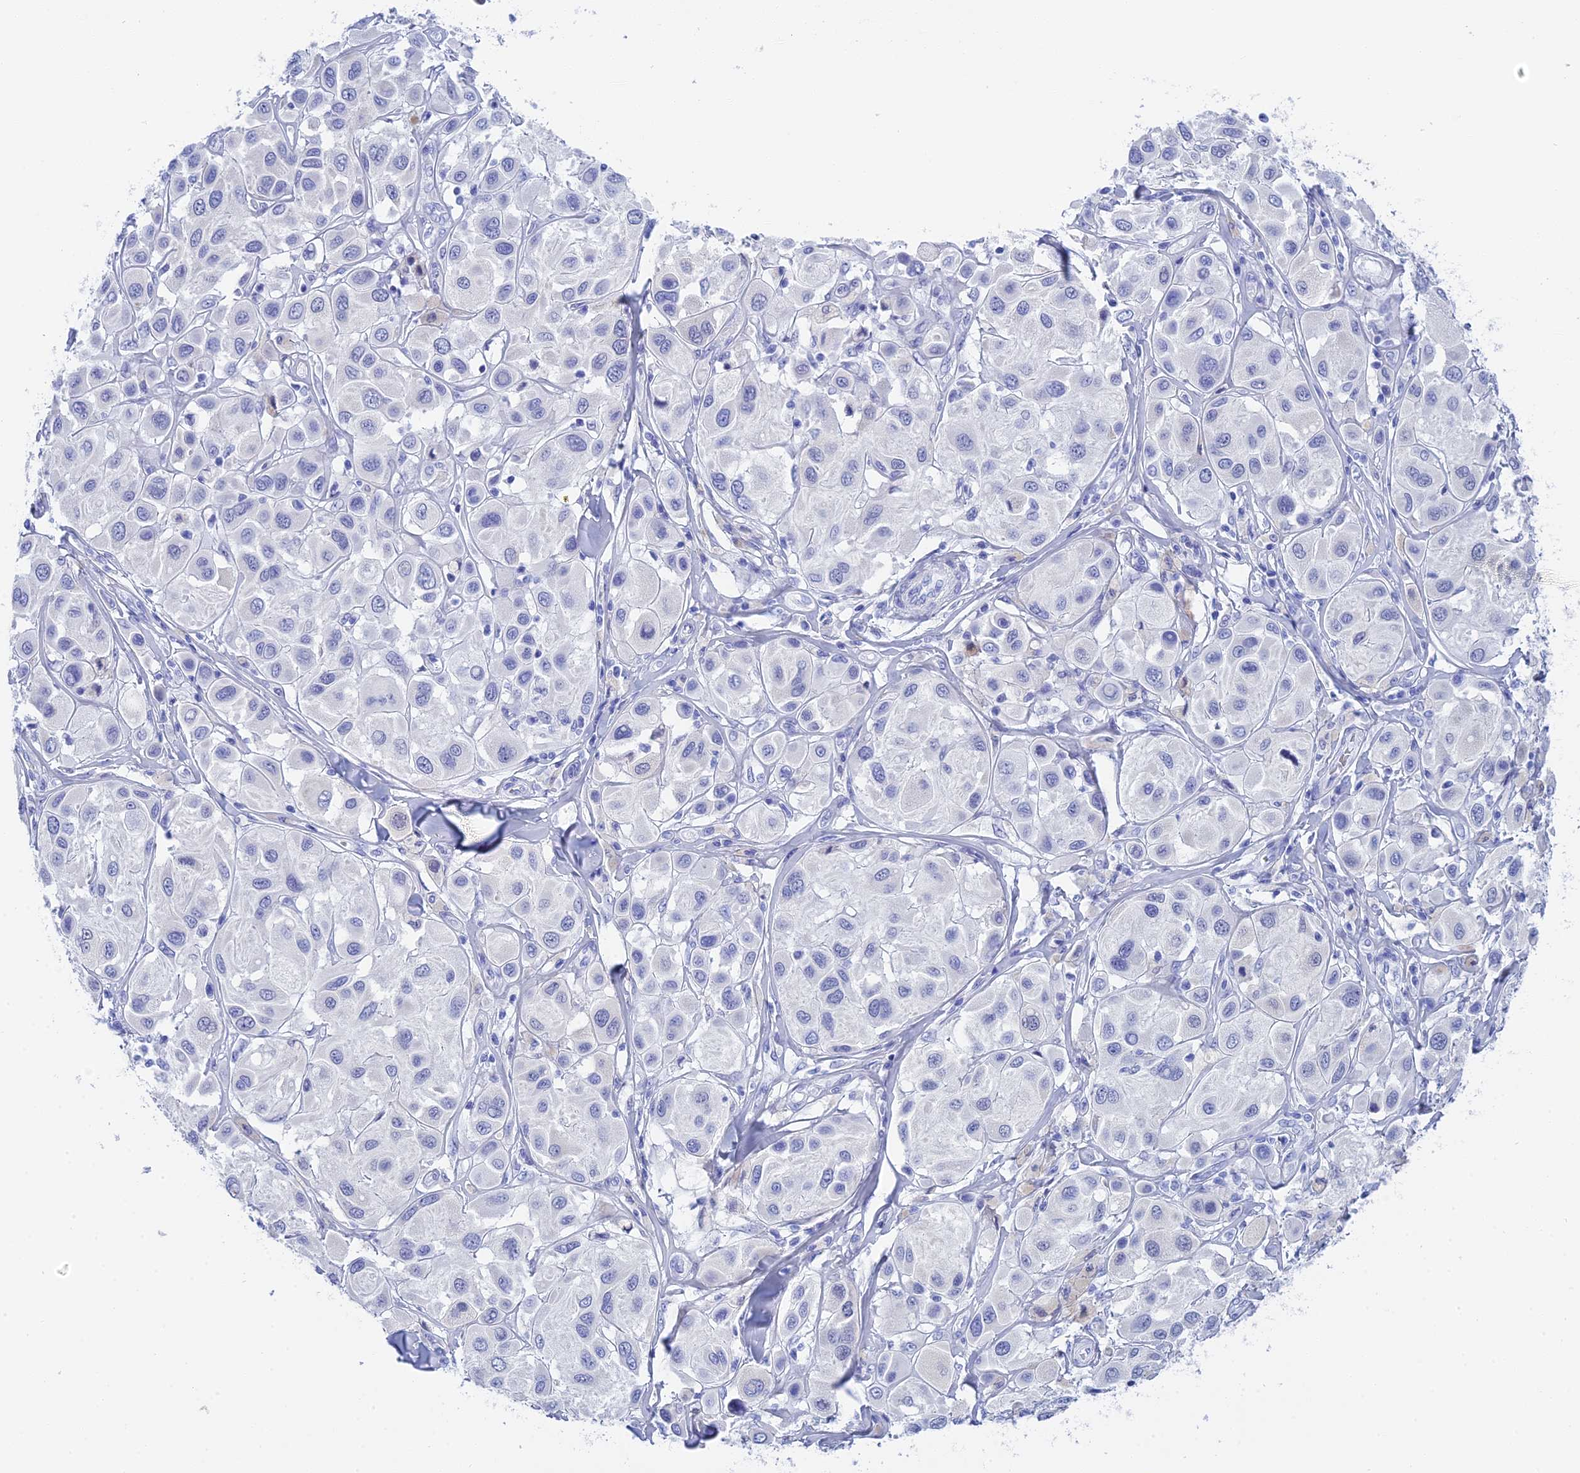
{"staining": {"intensity": "negative", "quantity": "none", "location": "none"}, "tissue": "melanoma", "cell_type": "Tumor cells", "image_type": "cancer", "snomed": [{"axis": "morphology", "description": "Malignant melanoma, Metastatic site"}, {"axis": "topography", "description": "Skin"}], "caption": "IHC photomicrograph of human malignant melanoma (metastatic site) stained for a protein (brown), which exhibits no positivity in tumor cells. (DAB immunohistochemistry (IHC) visualized using brightfield microscopy, high magnification).", "gene": "TEX101", "patient": {"sex": "male", "age": 41}}